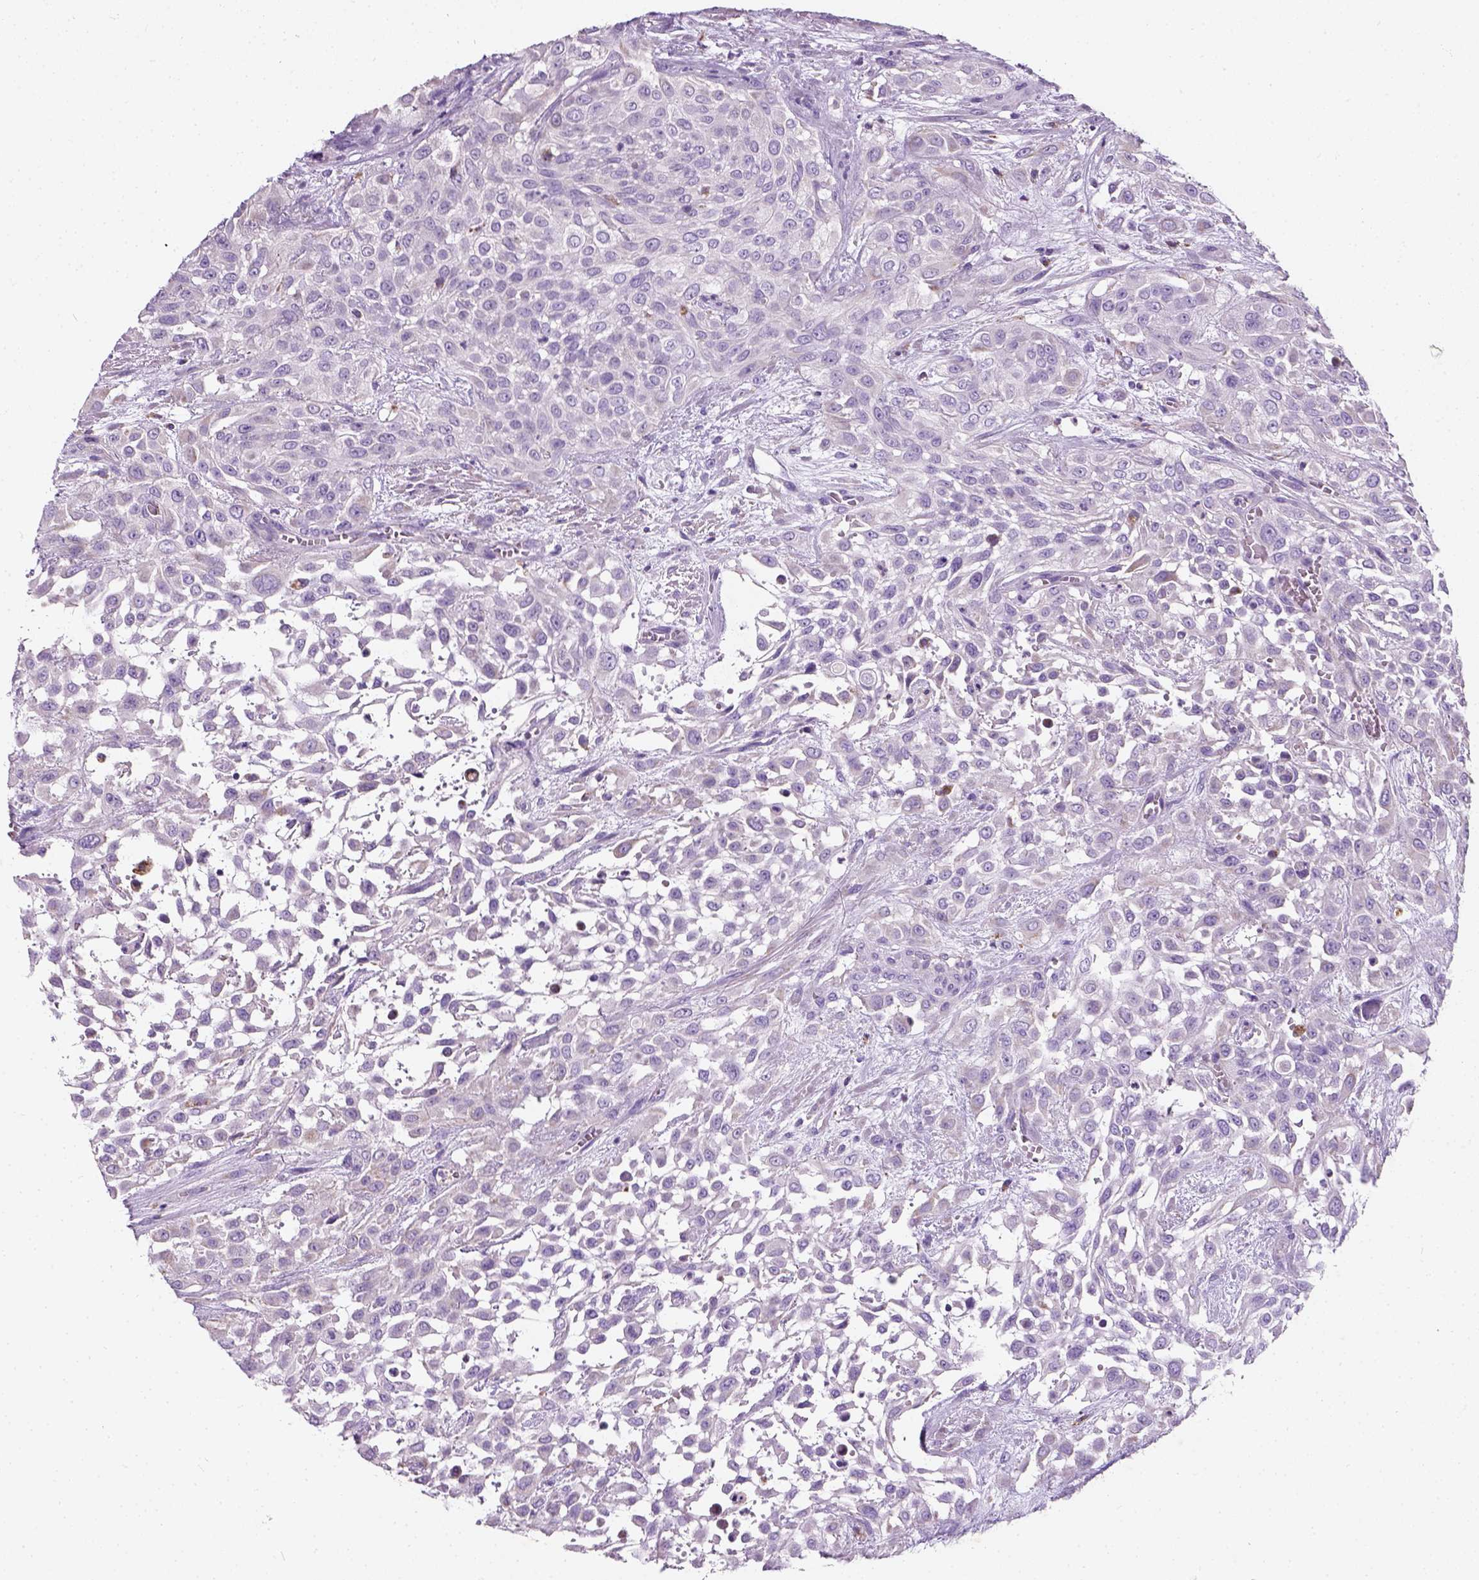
{"staining": {"intensity": "negative", "quantity": "none", "location": "none"}, "tissue": "urothelial cancer", "cell_type": "Tumor cells", "image_type": "cancer", "snomed": [{"axis": "morphology", "description": "Urothelial carcinoma, High grade"}, {"axis": "topography", "description": "Urinary bladder"}], "caption": "IHC photomicrograph of neoplastic tissue: high-grade urothelial carcinoma stained with DAB (3,3'-diaminobenzidine) exhibits no significant protein staining in tumor cells.", "gene": "CHODL", "patient": {"sex": "male", "age": 57}}